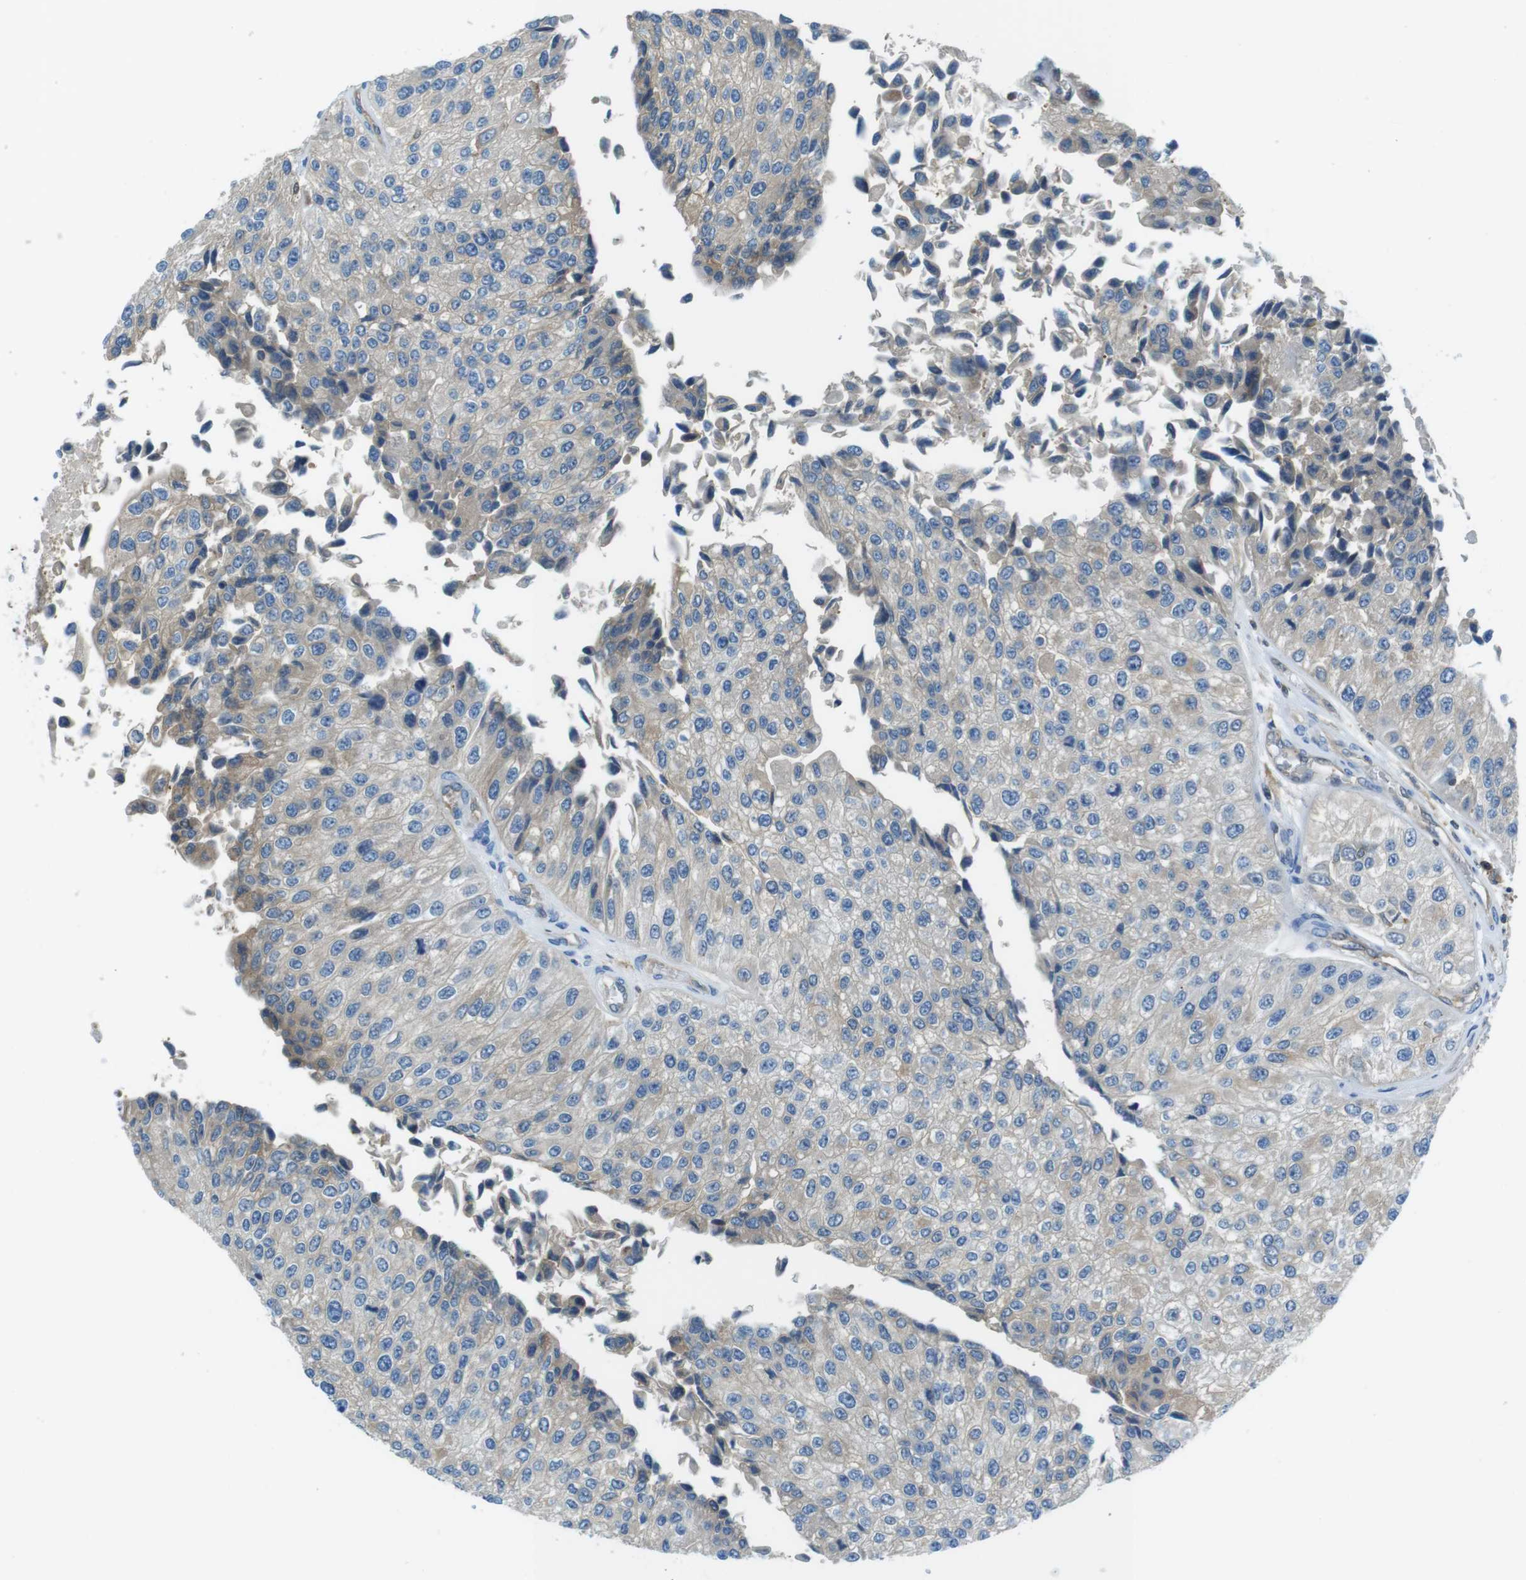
{"staining": {"intensity": "weak", "quantity": "25%-75%", "location": "cytoplasmic/membranous"}, "tissue": "urothelial cancer", "cell_type": "Tumor cells", "image_type": "cancer", "snomed": [{"axis": "morphology", "description": "Urothelial carcinoma, High grade"}, {"axis": "topography", "description": "Kidney"}, {"axis": "topography", "description": "Urinary bladder"}], "caption": "Immunohistochemistry (IHC) micrograph of high-grade urothelial carcinoma stained for a protein (brown), which displays low levels of weak cytoplasmic/membranous positivity in approximately 25%-75% of tumor cells.", "gene": "TES", "patient": {"sex": "male", "age": 77}}